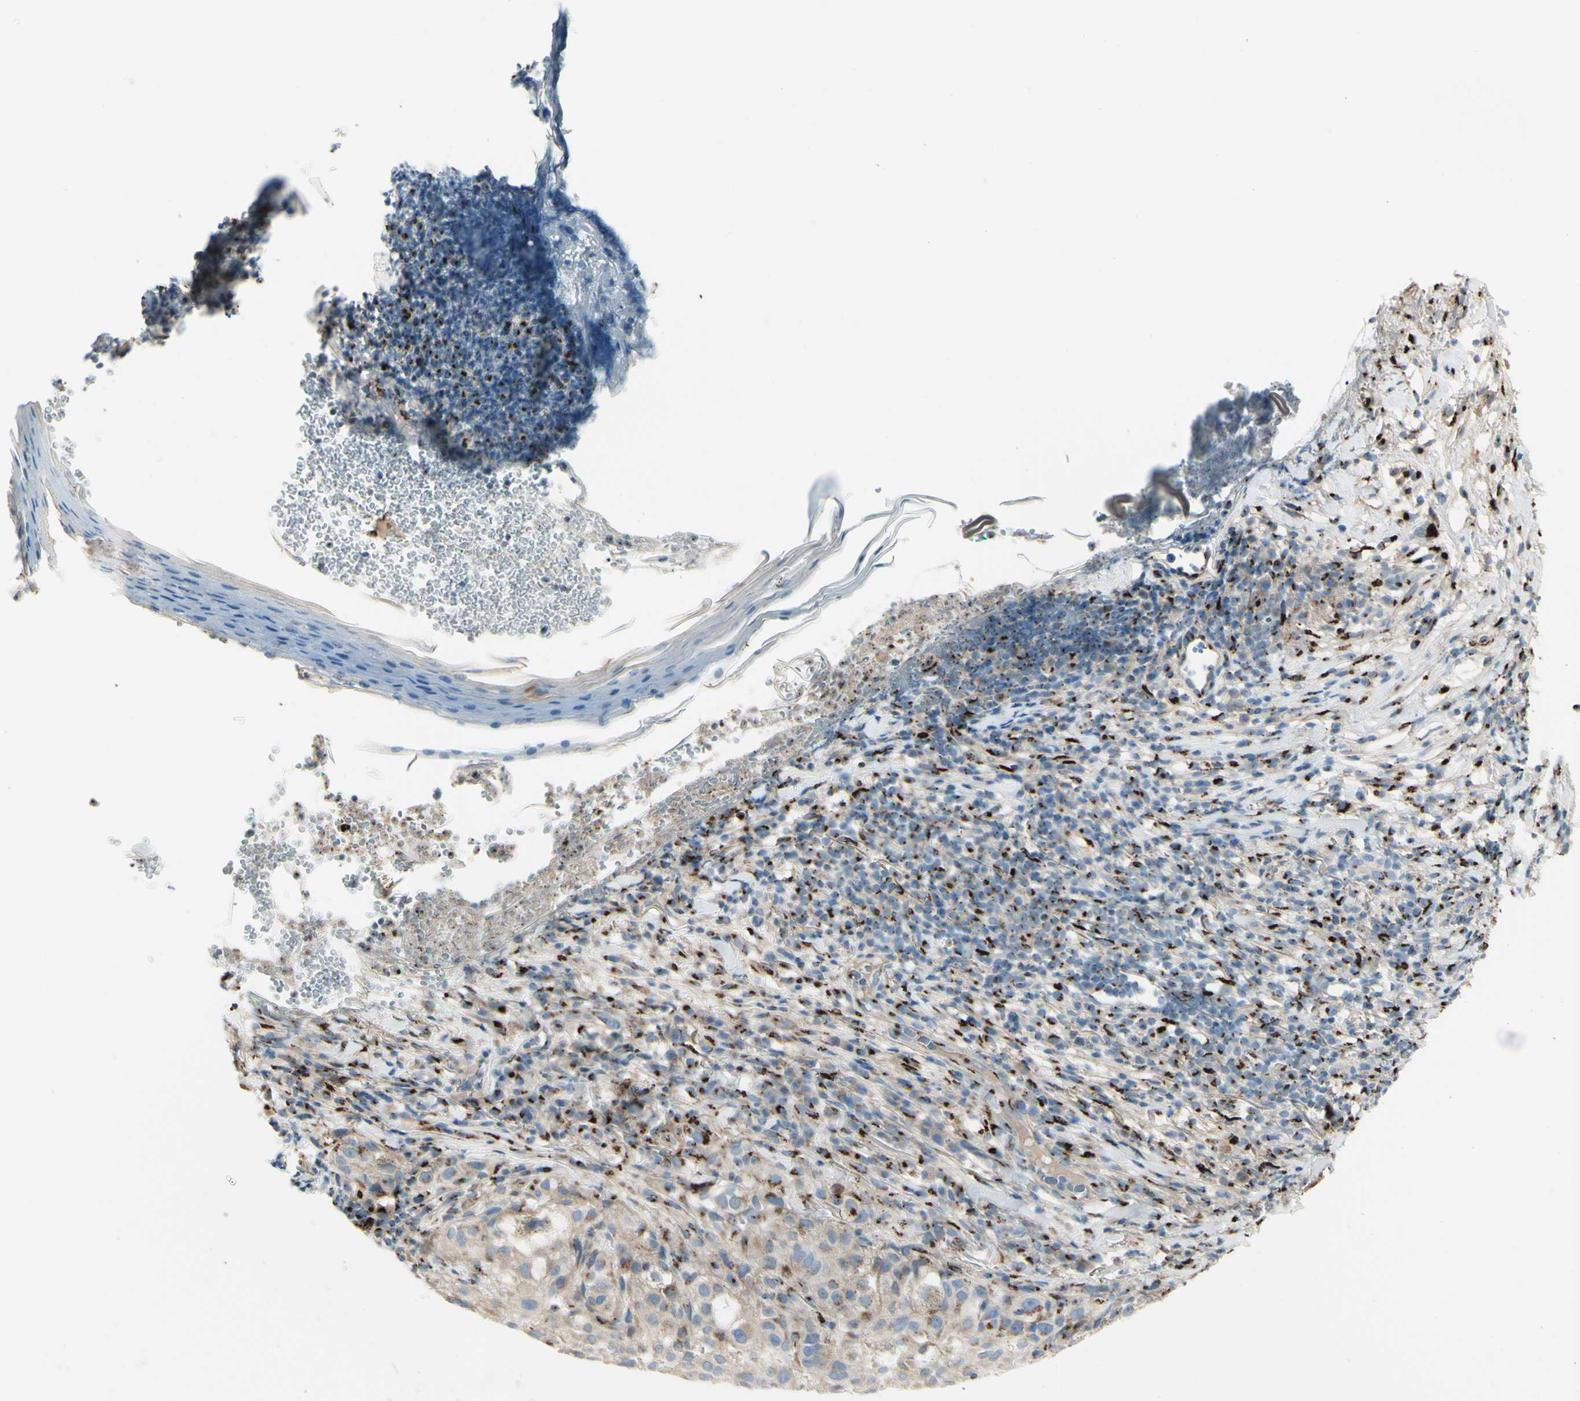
{"staining": {"intensity": "weak", "quantity": ">75%", "location": "cytoplasmic/membranous"}, "tissue": "melanoma", "cell_type": "Tumor cells", "image_type": "cancer", "snomed": [{"axis": "morphology", "description": "Necrosis, NOS"}, {"axis": "morphology", "description": "Malignant melanoma, NOS"}, {"axis": "topography", "description": "Skin"}], "caption": "There is low levels of weak cytoplasmic/membranous expression in tumor cells of malignant melanoma, as demonstrated by immunohistochemical staining (brown color).", "gene": "B4GALT1", "patient": {"sex": "female", "age": 87}}